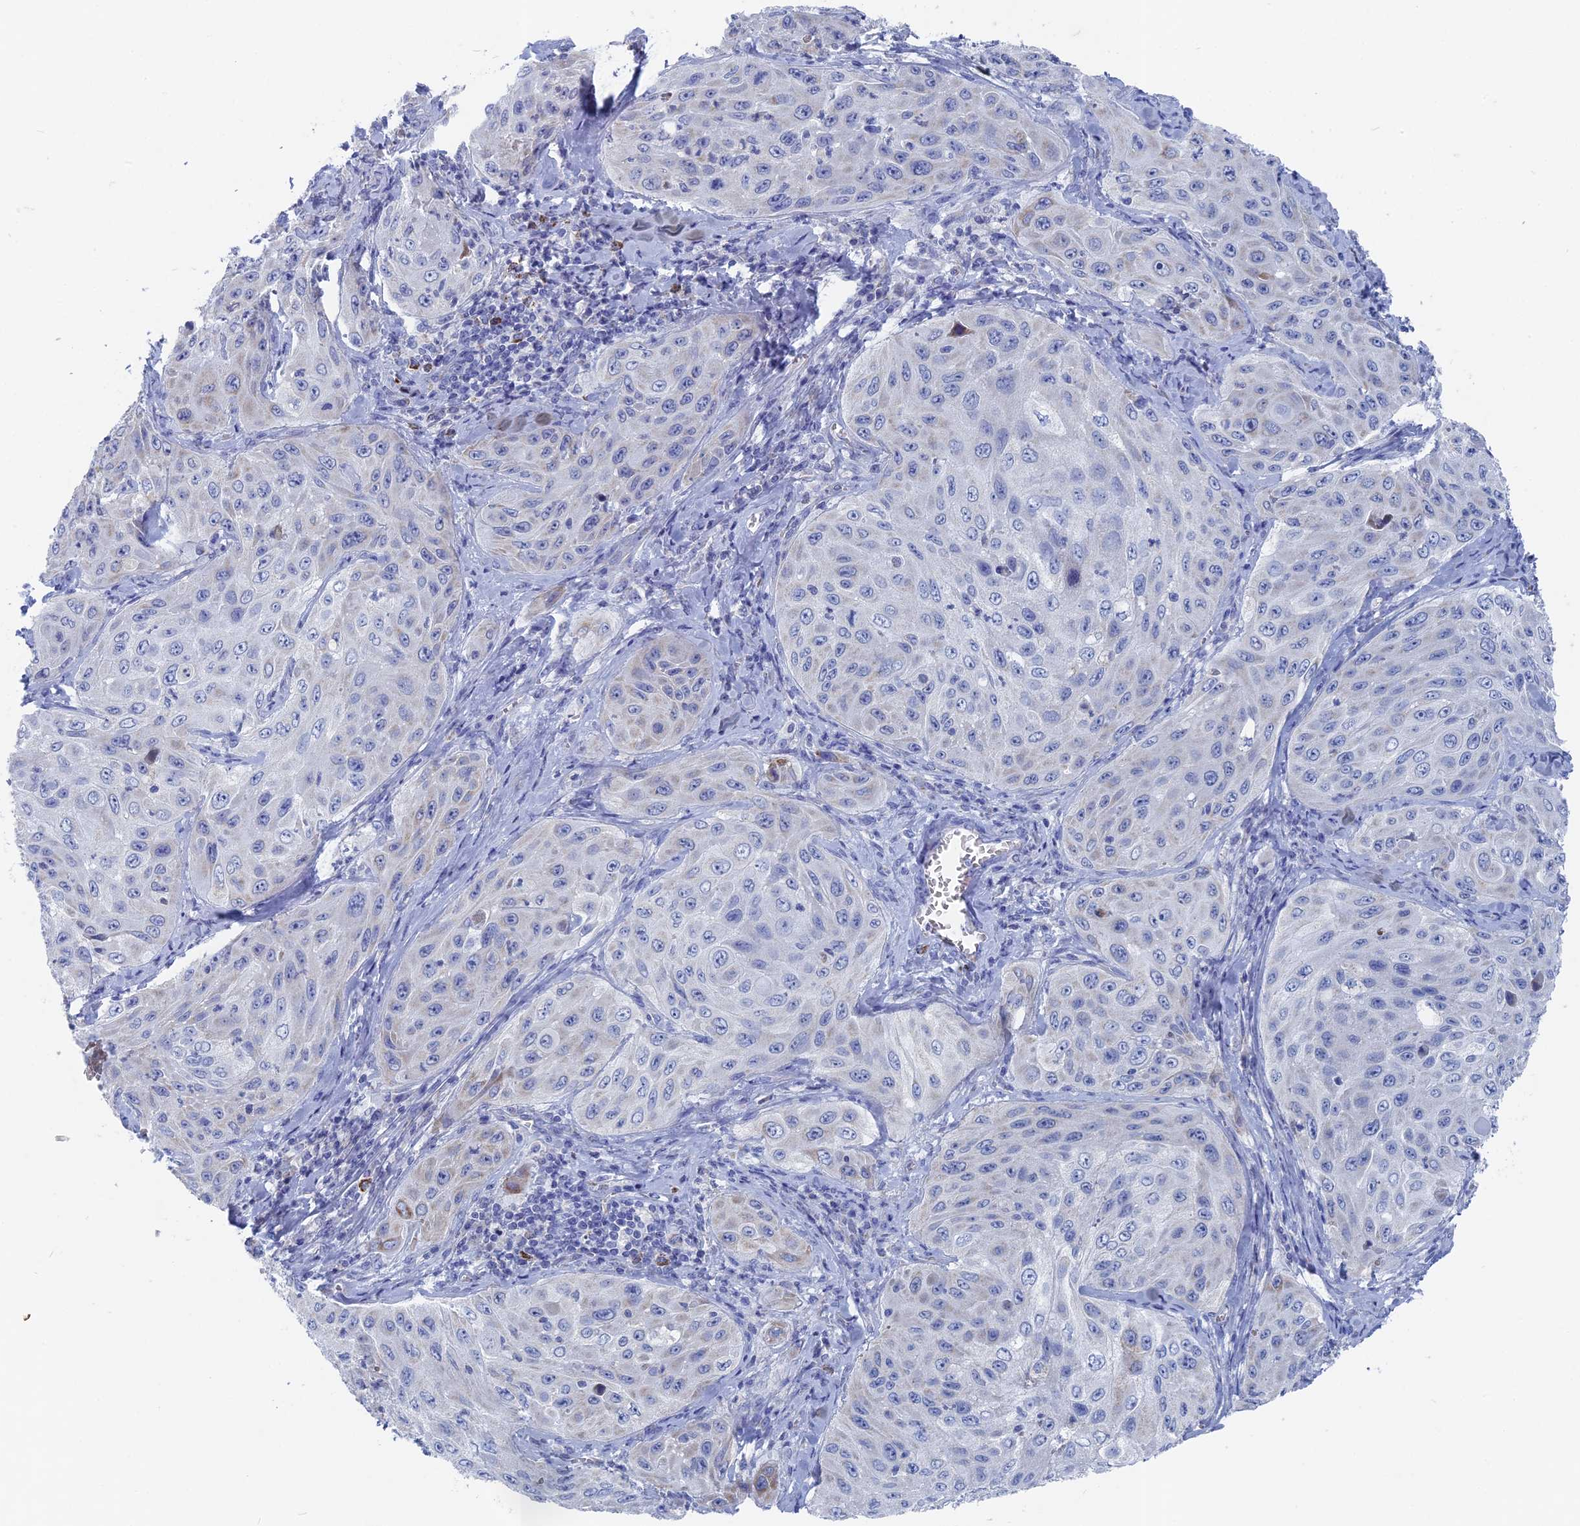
{"staining": {"intensity": "negative", "quantity": "none", "location": "none"}, "tissue": "cervical cancer", "cell_type": "Tumor cells", "image_type": "cancer", "snomed": [{"axis": "morphology", "description": "Squamous cell carcinoma, NOS"}, {"axis": "topography", "description": "Cervix"}], "caption": "A high-resolution photomicrograph shows IHC staining of squamous cell carcinoma (cervical), which reveals no significant staining in tumor cells.", "gene": "HIGD1A", "patient": {"sex": "female", "age": 42}}